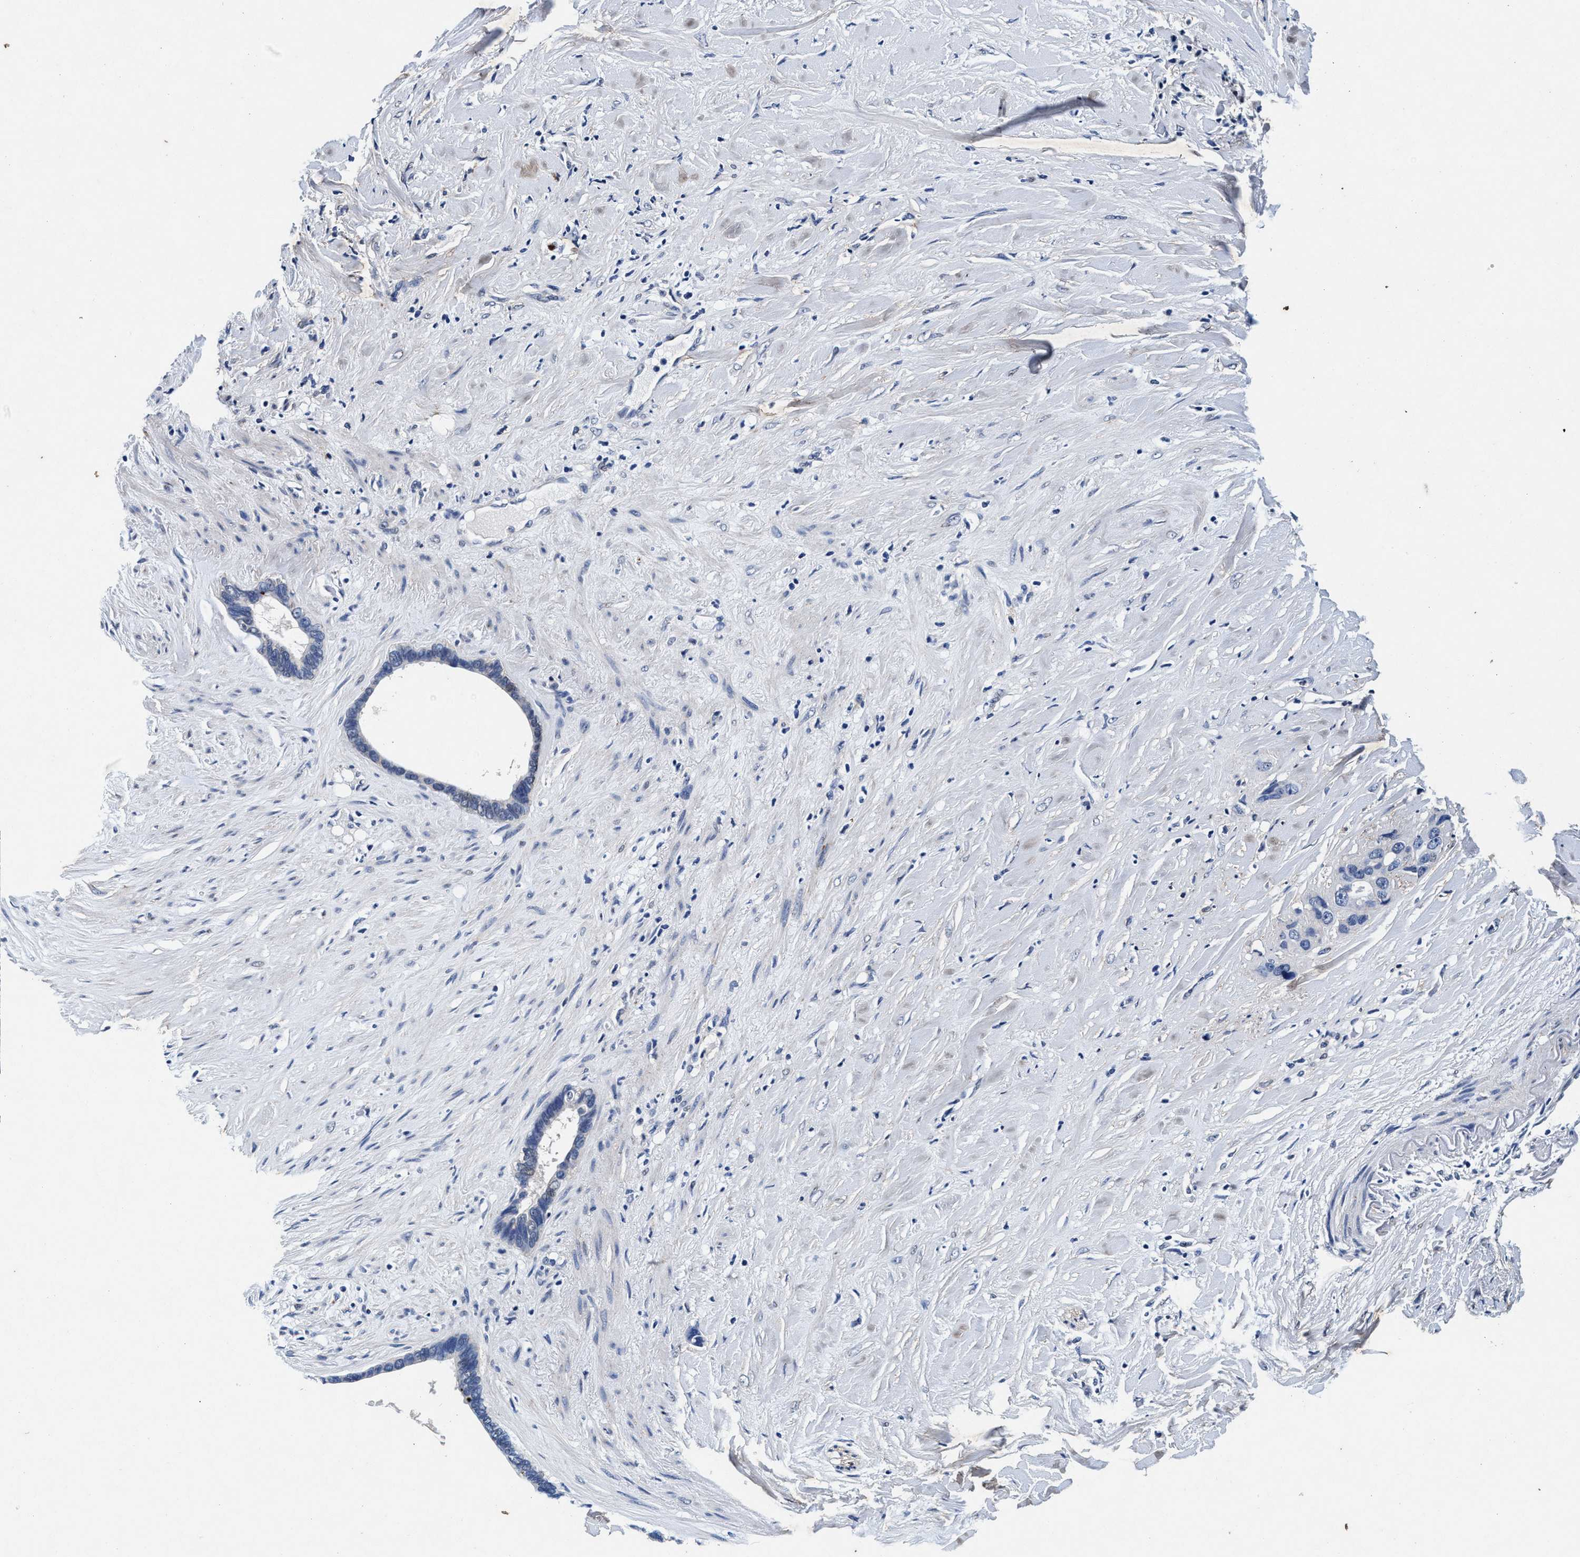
{"staining": {"intensity": "negative", "quantity": "none", "location": "none"}, "tissue": "liver cancer", "cell_type": "Tumor cells", "image_type": "cancer", "snomed": [{"axis": "morphology", "description": "Cholangiocarcinoma"}, {"axis": "topography", "description": "Liver"}], "caption": "Liver cholangiocarcinoma was stained to show a protein in brown. There is no significant staining in tumor cells.", "gene": "SLC8A1", "patient": {"sex": "female", "age": 65}}